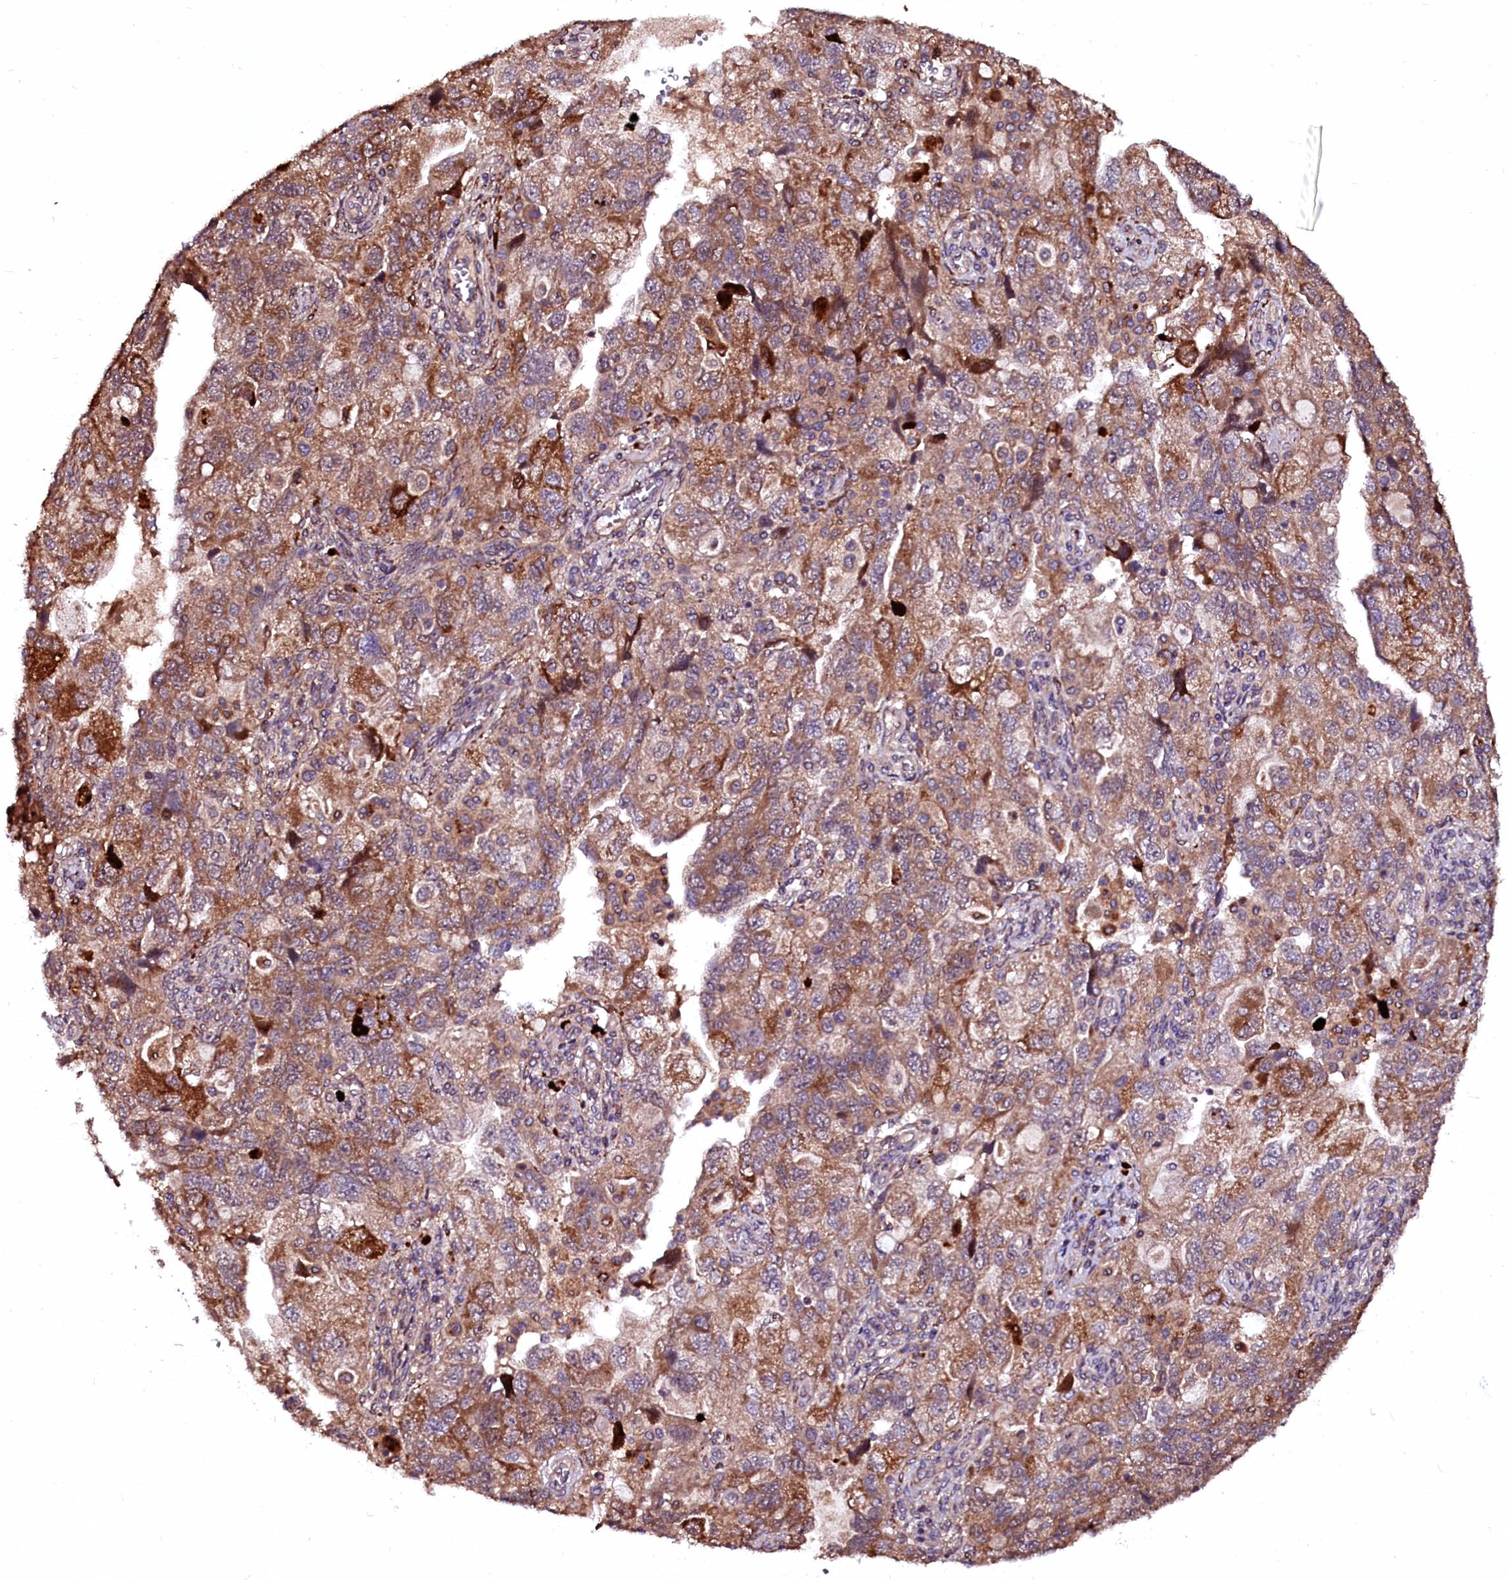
{"staining": {"intensity": "moderate", "quantity": ">75%", "location": "cytoplasmic/membranous"}, "tissue": "ovarian cancer", "cell_type": "Tumor cells", "image_type": "cancer", "snomed": [{"axis": "morphology", "description": "Carcinoma, NOS"}, {"axis": "morphology", "description": "Cystadenocarcinoma, serous, NOS"}, {"axis": "topography", "description": "Ovary"}], "caption": "Immunohistochemistry (IHC) staining of ovarian serous cystadenocarcinoma, which demonstrates medium levels of moderate cytoplasmic/membranous positivity in about >75% of tumor cells indicating moderate cytoplasmic/membranous protein positivity. The staining was performed using DAB (brown) for protein detection and nuclei were counterstained in hematoxylin (blue).", "gene": "N4BP1", "patient": {"sex": "female", "age": 69}}